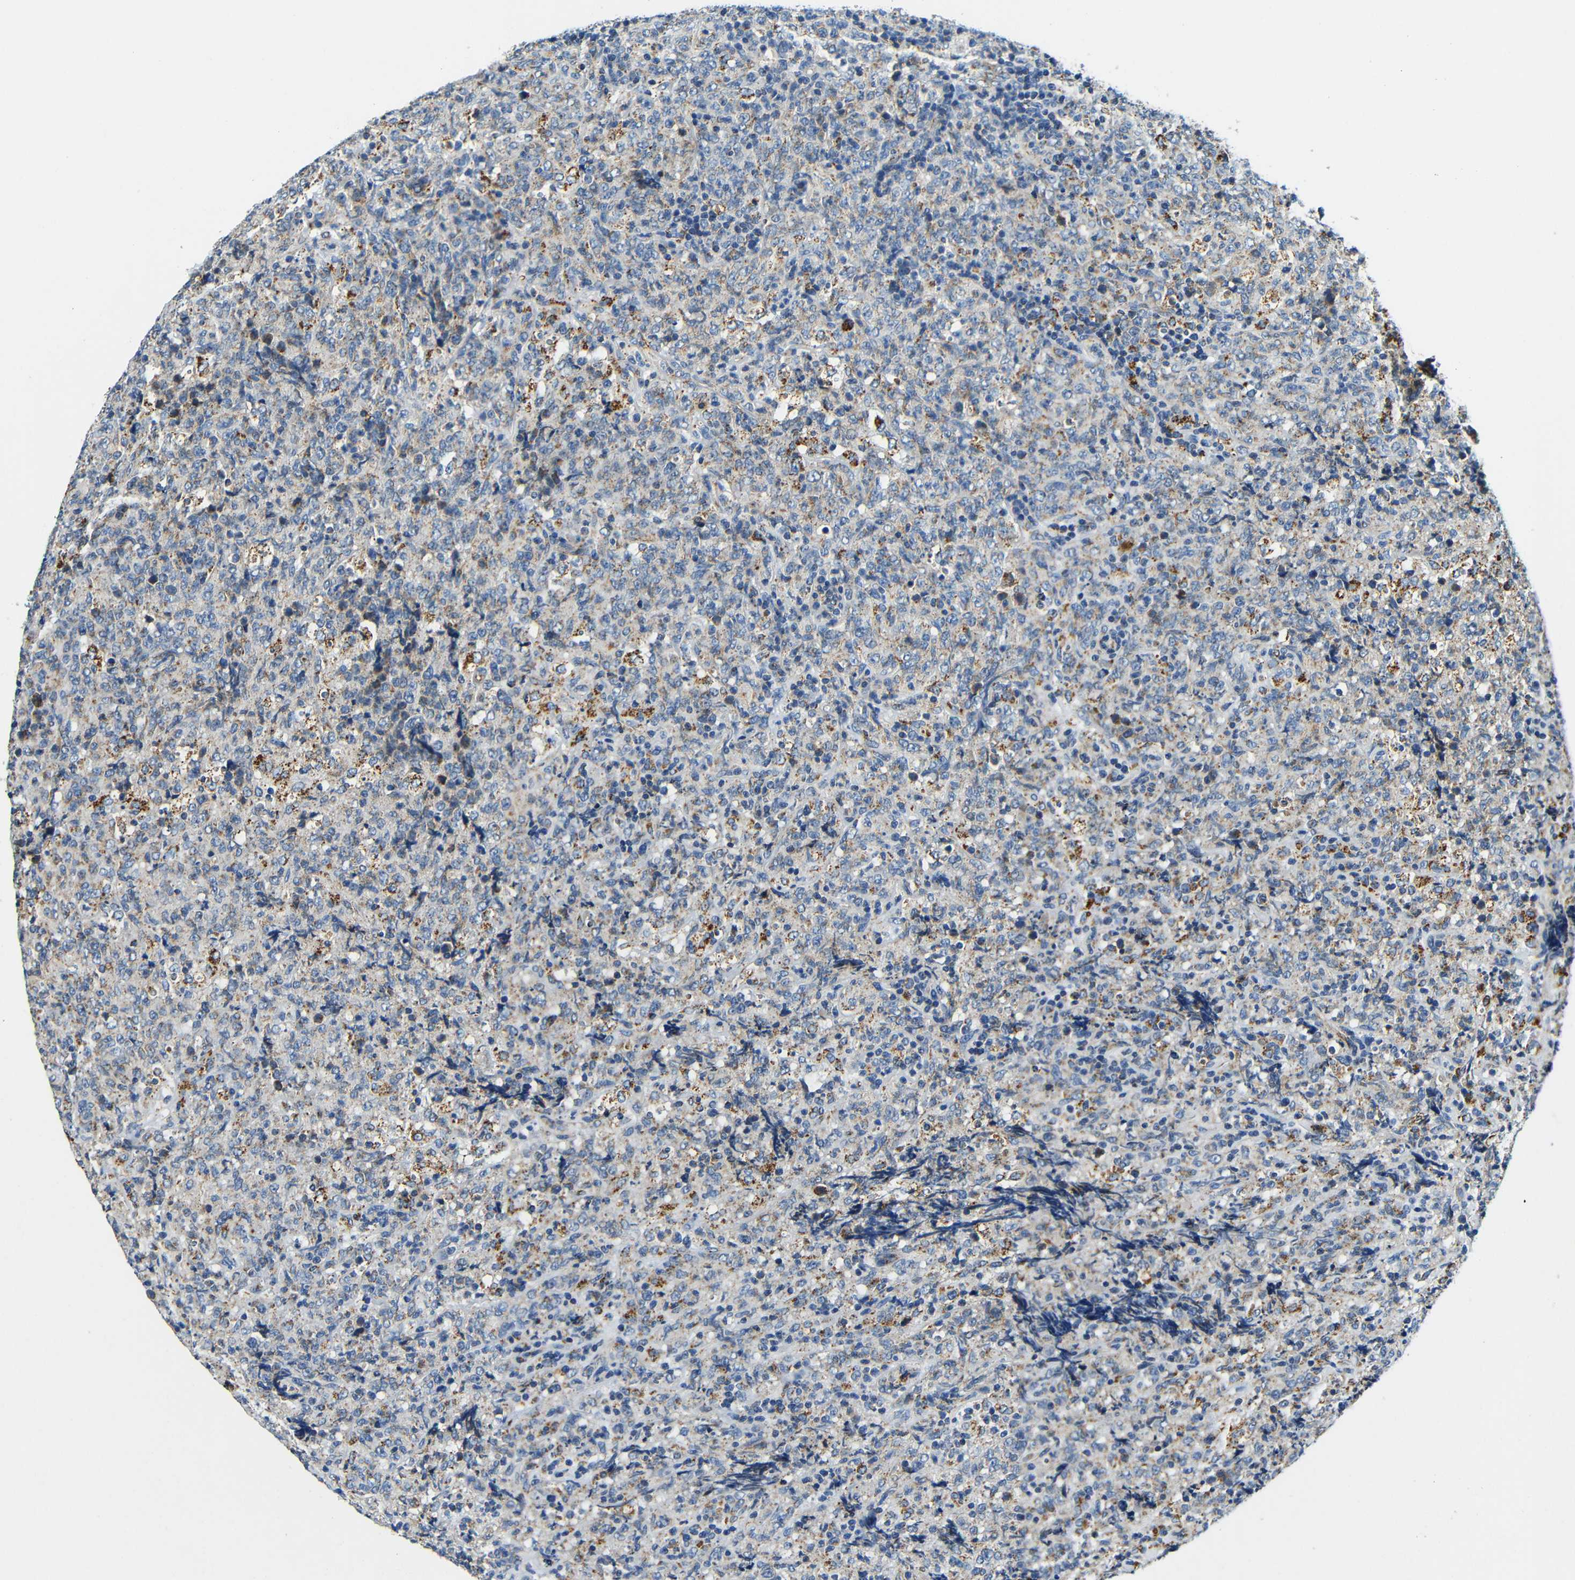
{"staining": {"intensity": "weak", "quantity": "<25%", "location": "cytoplasmic/membranous"}, "tissue": "lymphoma", "cell_type": "Tumor cells", "image_type": "cancer", "snomed": [{"axis": "morphology", "description": "Malignant lymphoma, non-Hodgkin's type, High grade"}, {"axis": "topography", "description": "Tonsil"}], "caption": "There is no significant staining in tumor cells of high-grade malignant lymphoma, non-Hodgkin's type.", "gene": "GALNT18", "patient": {"sex": "female", "age": 36}}